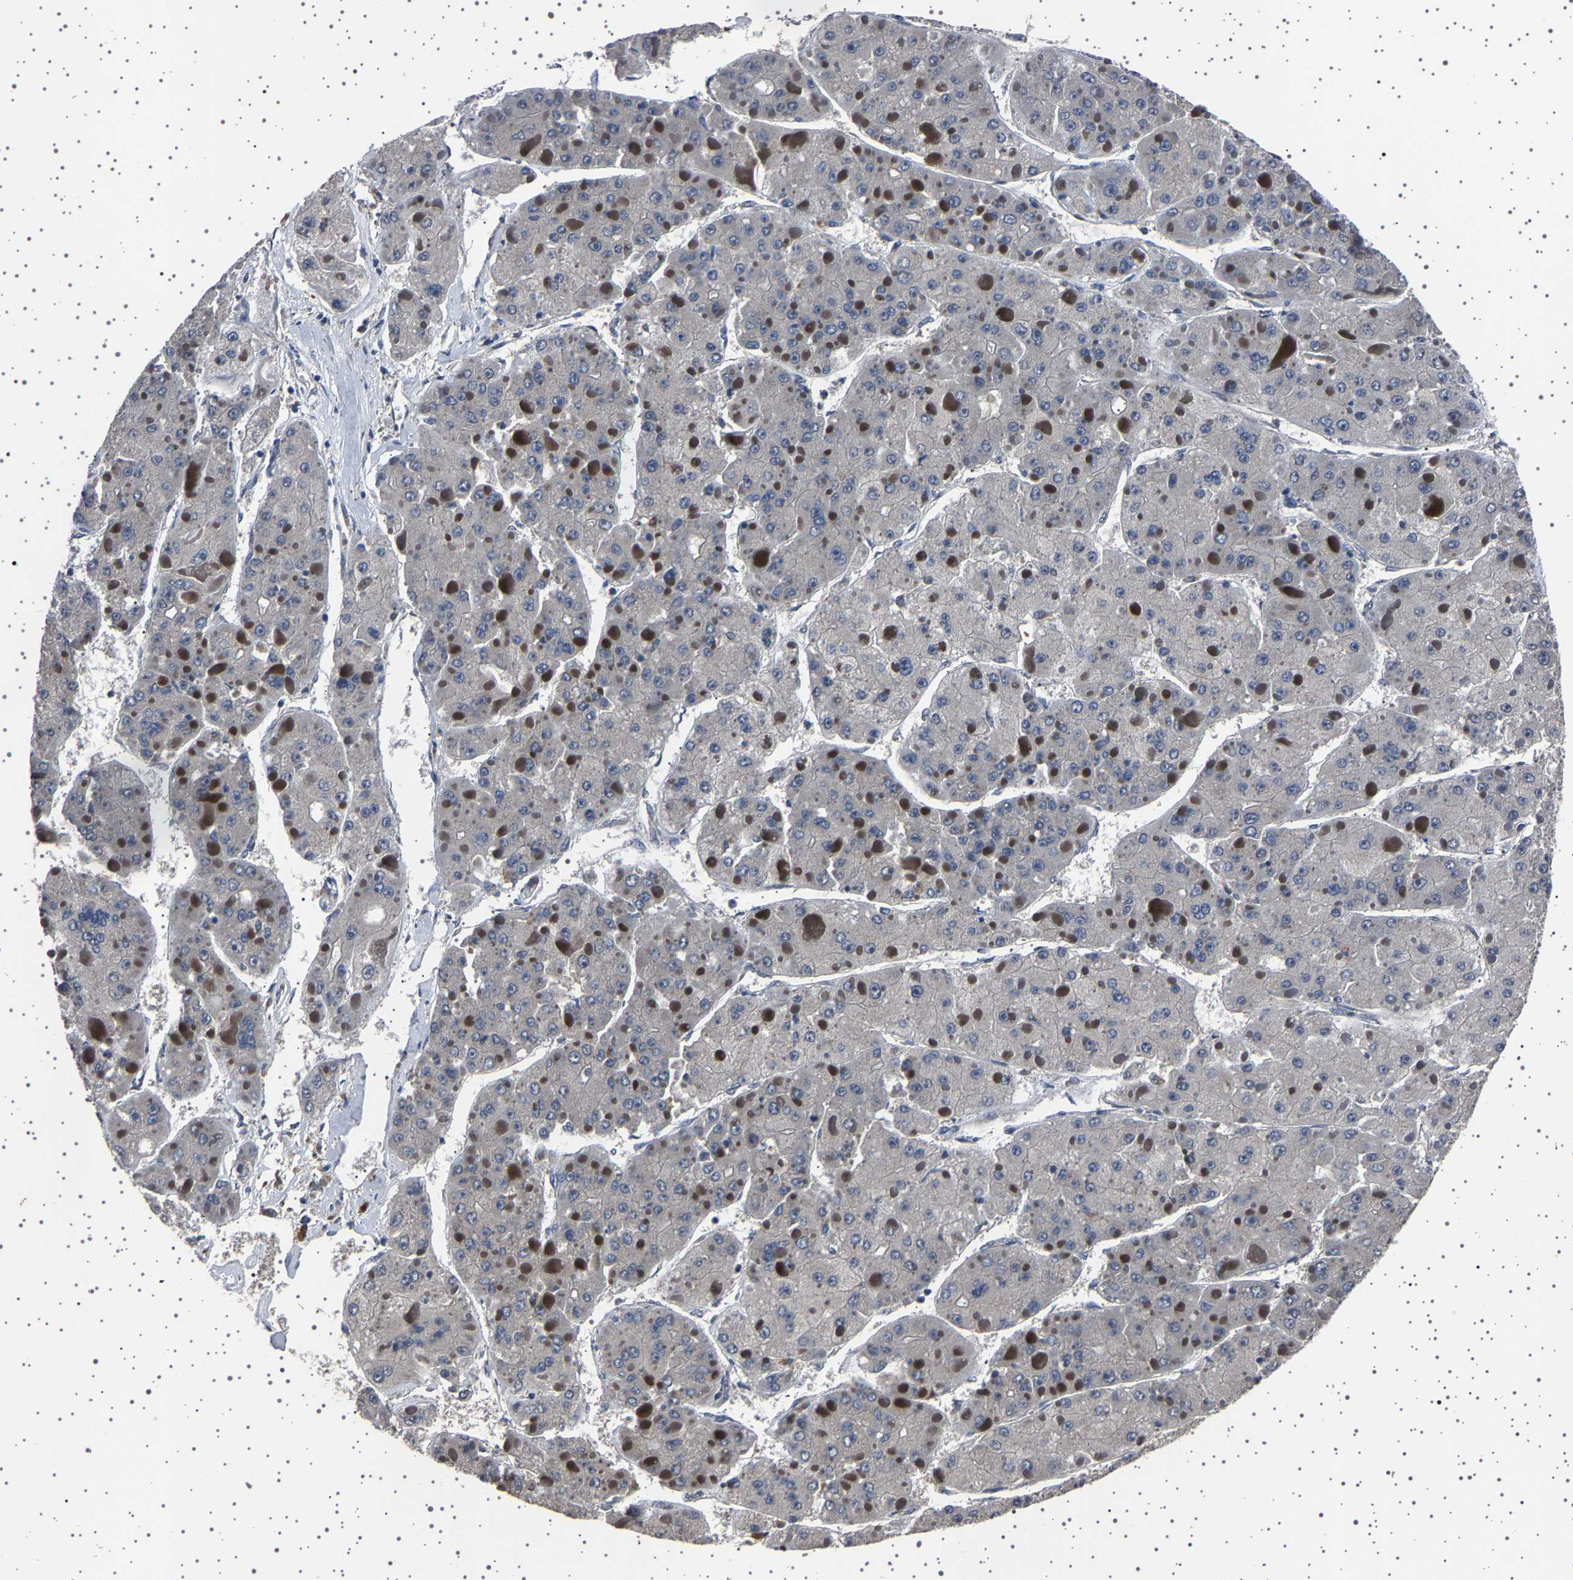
{"staining": {"intensity": "negative", "quantity": "none", "location": "none"}, "tissue": "liver cancer", "cell_type": "Tumor cells", "image_type": "cancer", "snomed": [{"axis": "morphology", "description": "Carcinoma, Hepatocellular, NOS"}, {"axis": "topography", "description": "Liver"}], "caption": "Immunohistochemistry (IHC) photomicrograph of neoplastic tissue: liver cancer stained with DAB (3,3'-diaminobenzidine) shows no significant protein positivity in tumor cells.", "gene": "NCKAP1", "patient": {"sex": "female", "age": 73}}